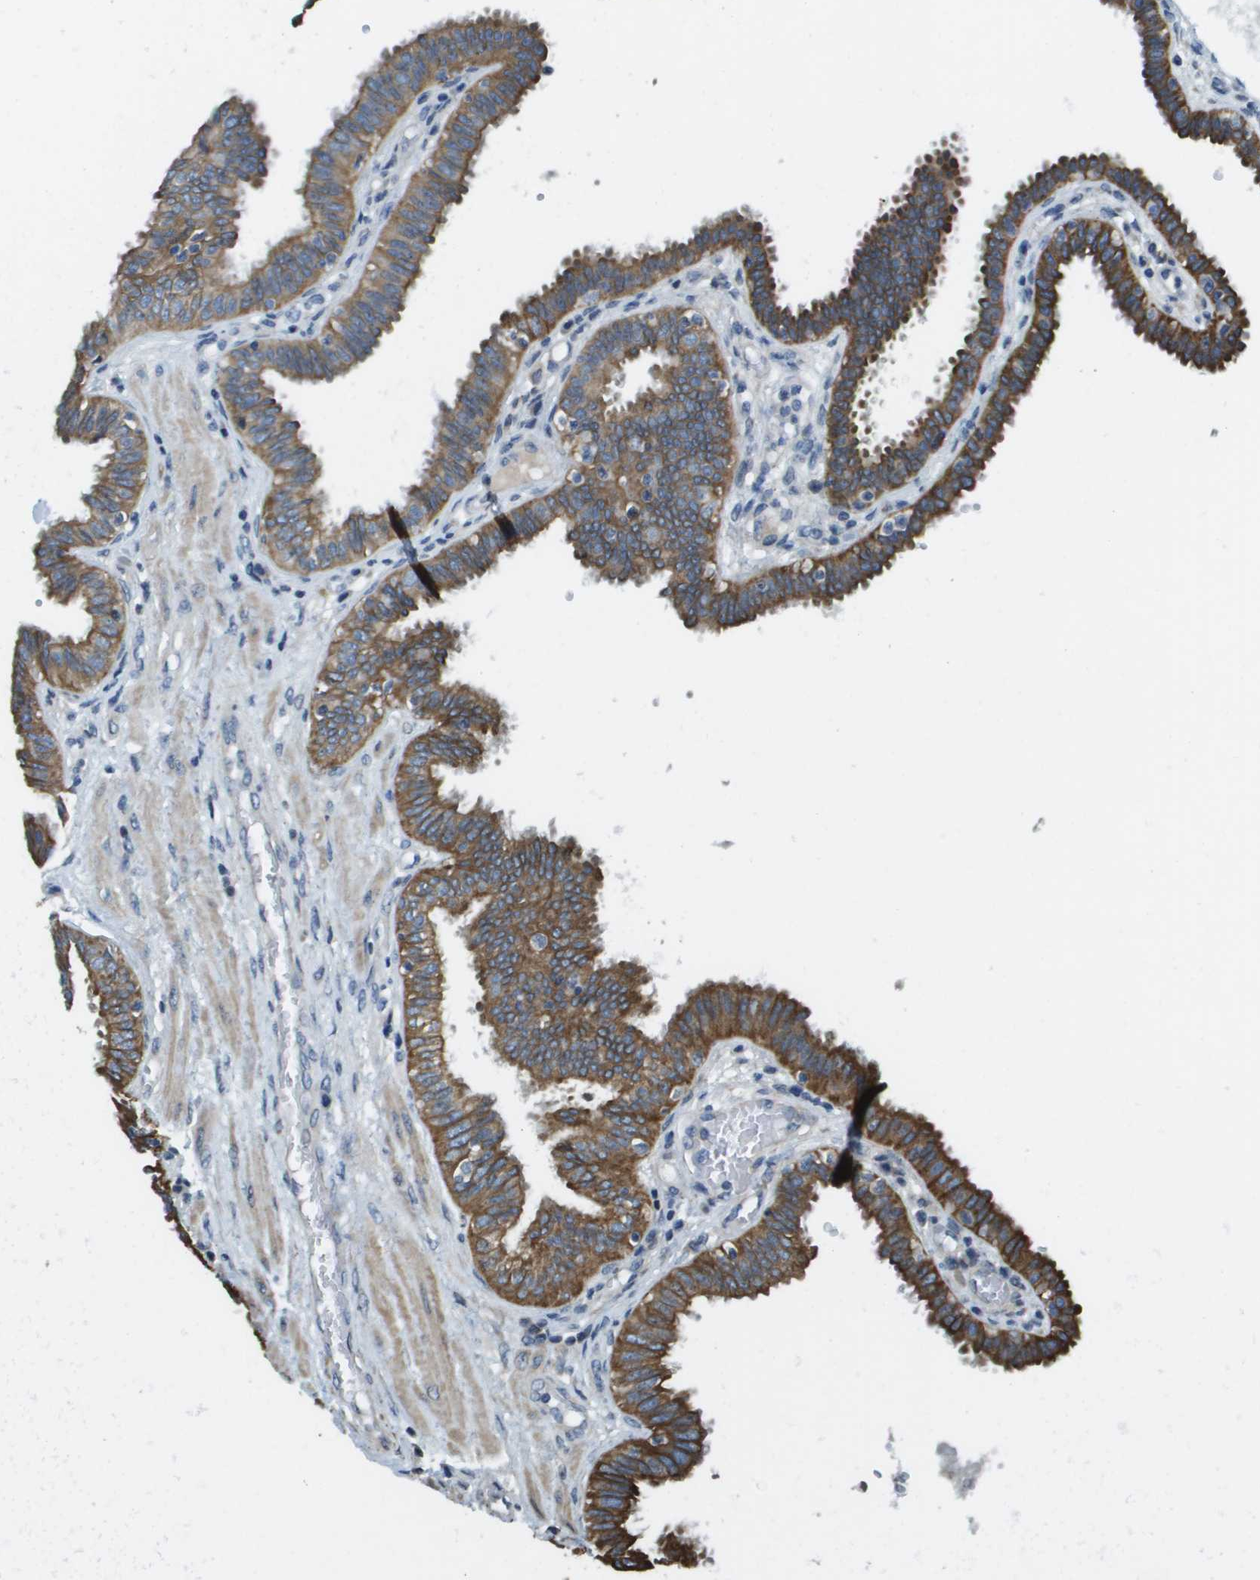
{"staining": {"intensity": "strong", "quantity": ">75%", "location": "cytoplasmic/membranous"}, "tissue": "fallopian tube", "cell_type": "Glandular cells", "image_type": "normal", "snomed": [{"axis": "morphology", "description": "Normal tissue, NOS"}, {"axis": "topography", "description": "Fallopian tube"}], "caption": "Normal fallopian tube demonstrates strong cytoplasmic/membranous staining in approximately >75% of glandular cells Using DAB (brown) and hematoxylin (blue) stains, captured at high magnification using brightfield microscopy..", "gene": "CDKN2C", "patient": {"sex": "female", "age": 32}}